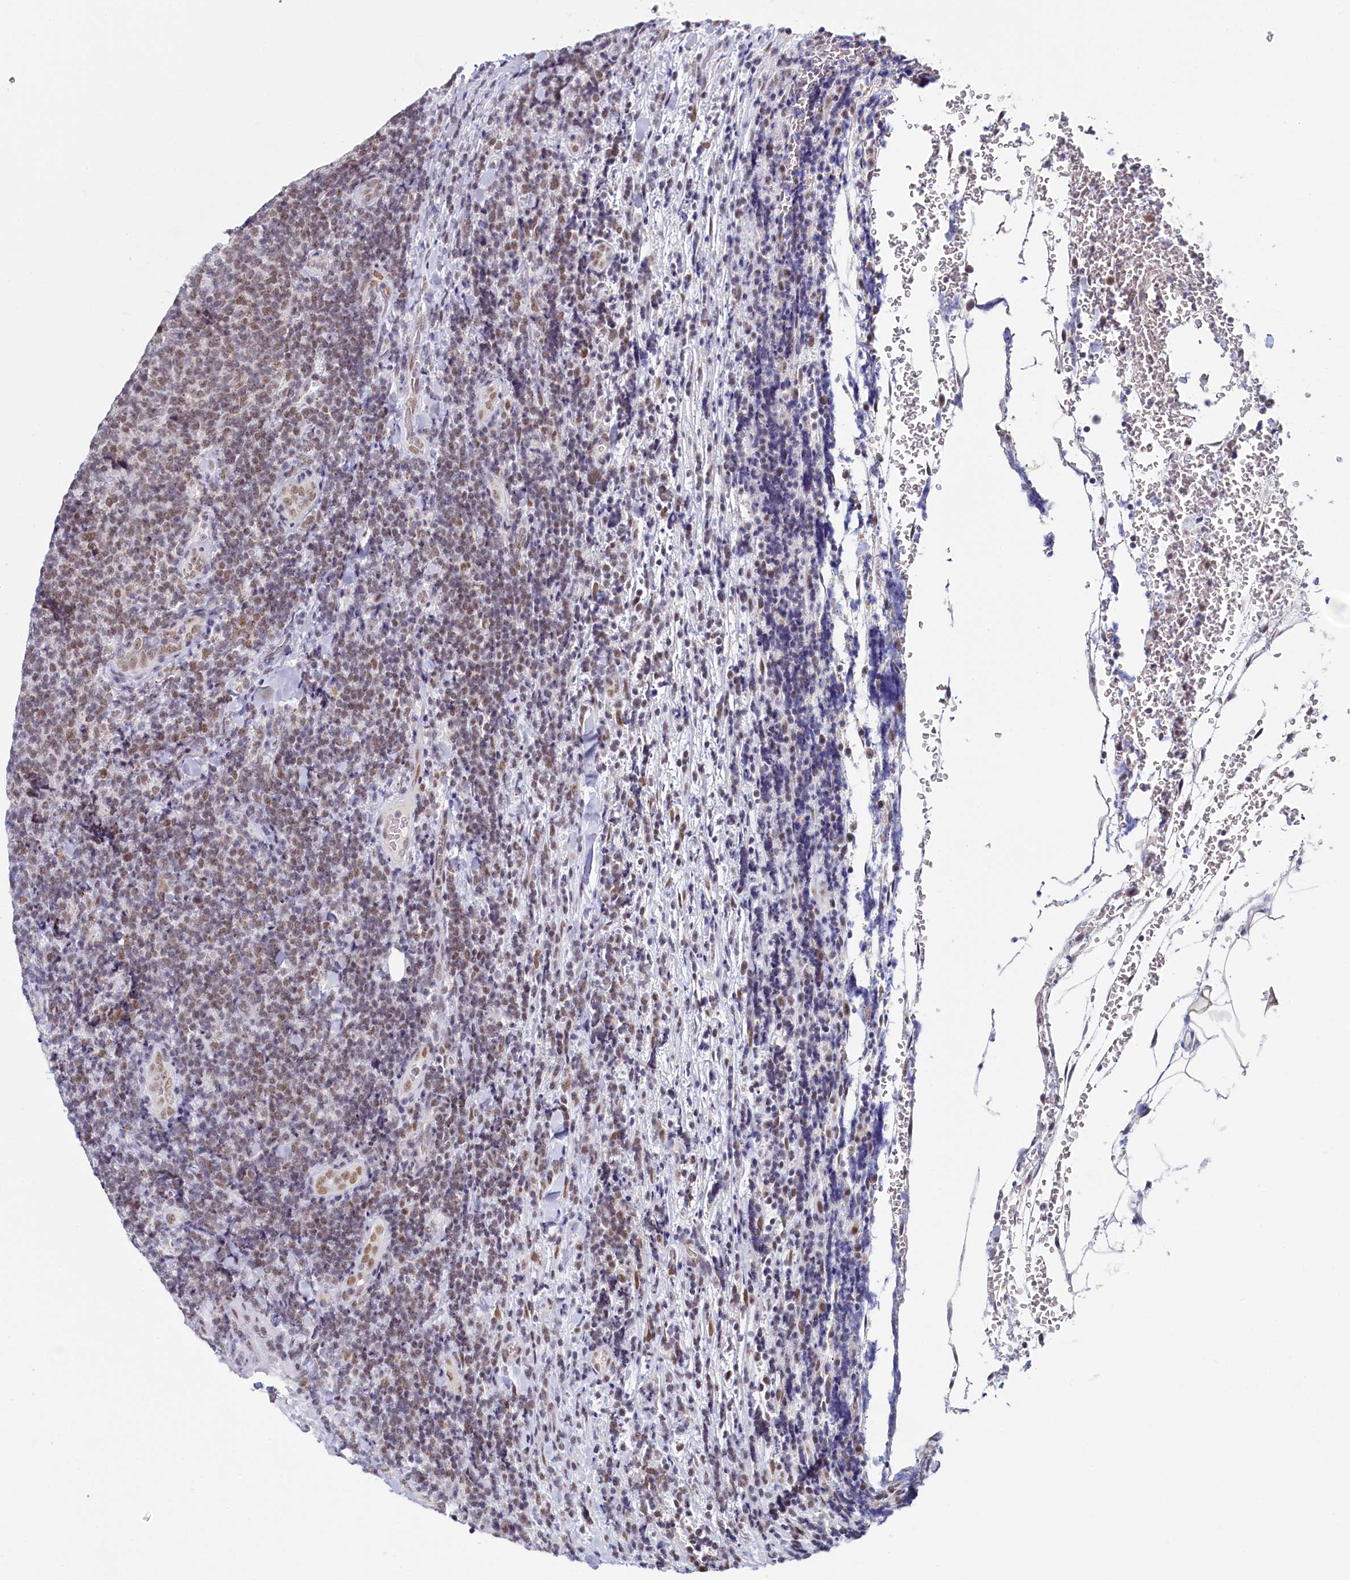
{"staining": {"intensity": "moderate", "quantity": "25%-75%", "location": "nuclear"}, "tissue": "lymphoma", "cell_type": "Tumor cells", "image_type": "cancer", "snomed": [{"axis": "morphology", "description": "Malignant lymphoma, non-Hodgkin's type, Low grade"}, {"axis": "topography", "description": "Lymph node"}], "caption": "Immunohistochemical staining of malignant lymphoma, non-Hodgkin's type (low-grade) displays moderate nuclear protein expression in about 25%-75% of tumor cells. The staining was performed using DAB to visualize the protein expression in brown, while the nuclei were stained in blue with hematoxylin (Magnification: 20x).", "gene": "PPHLN1", "patient": {"sex": "male", "age": 66}}